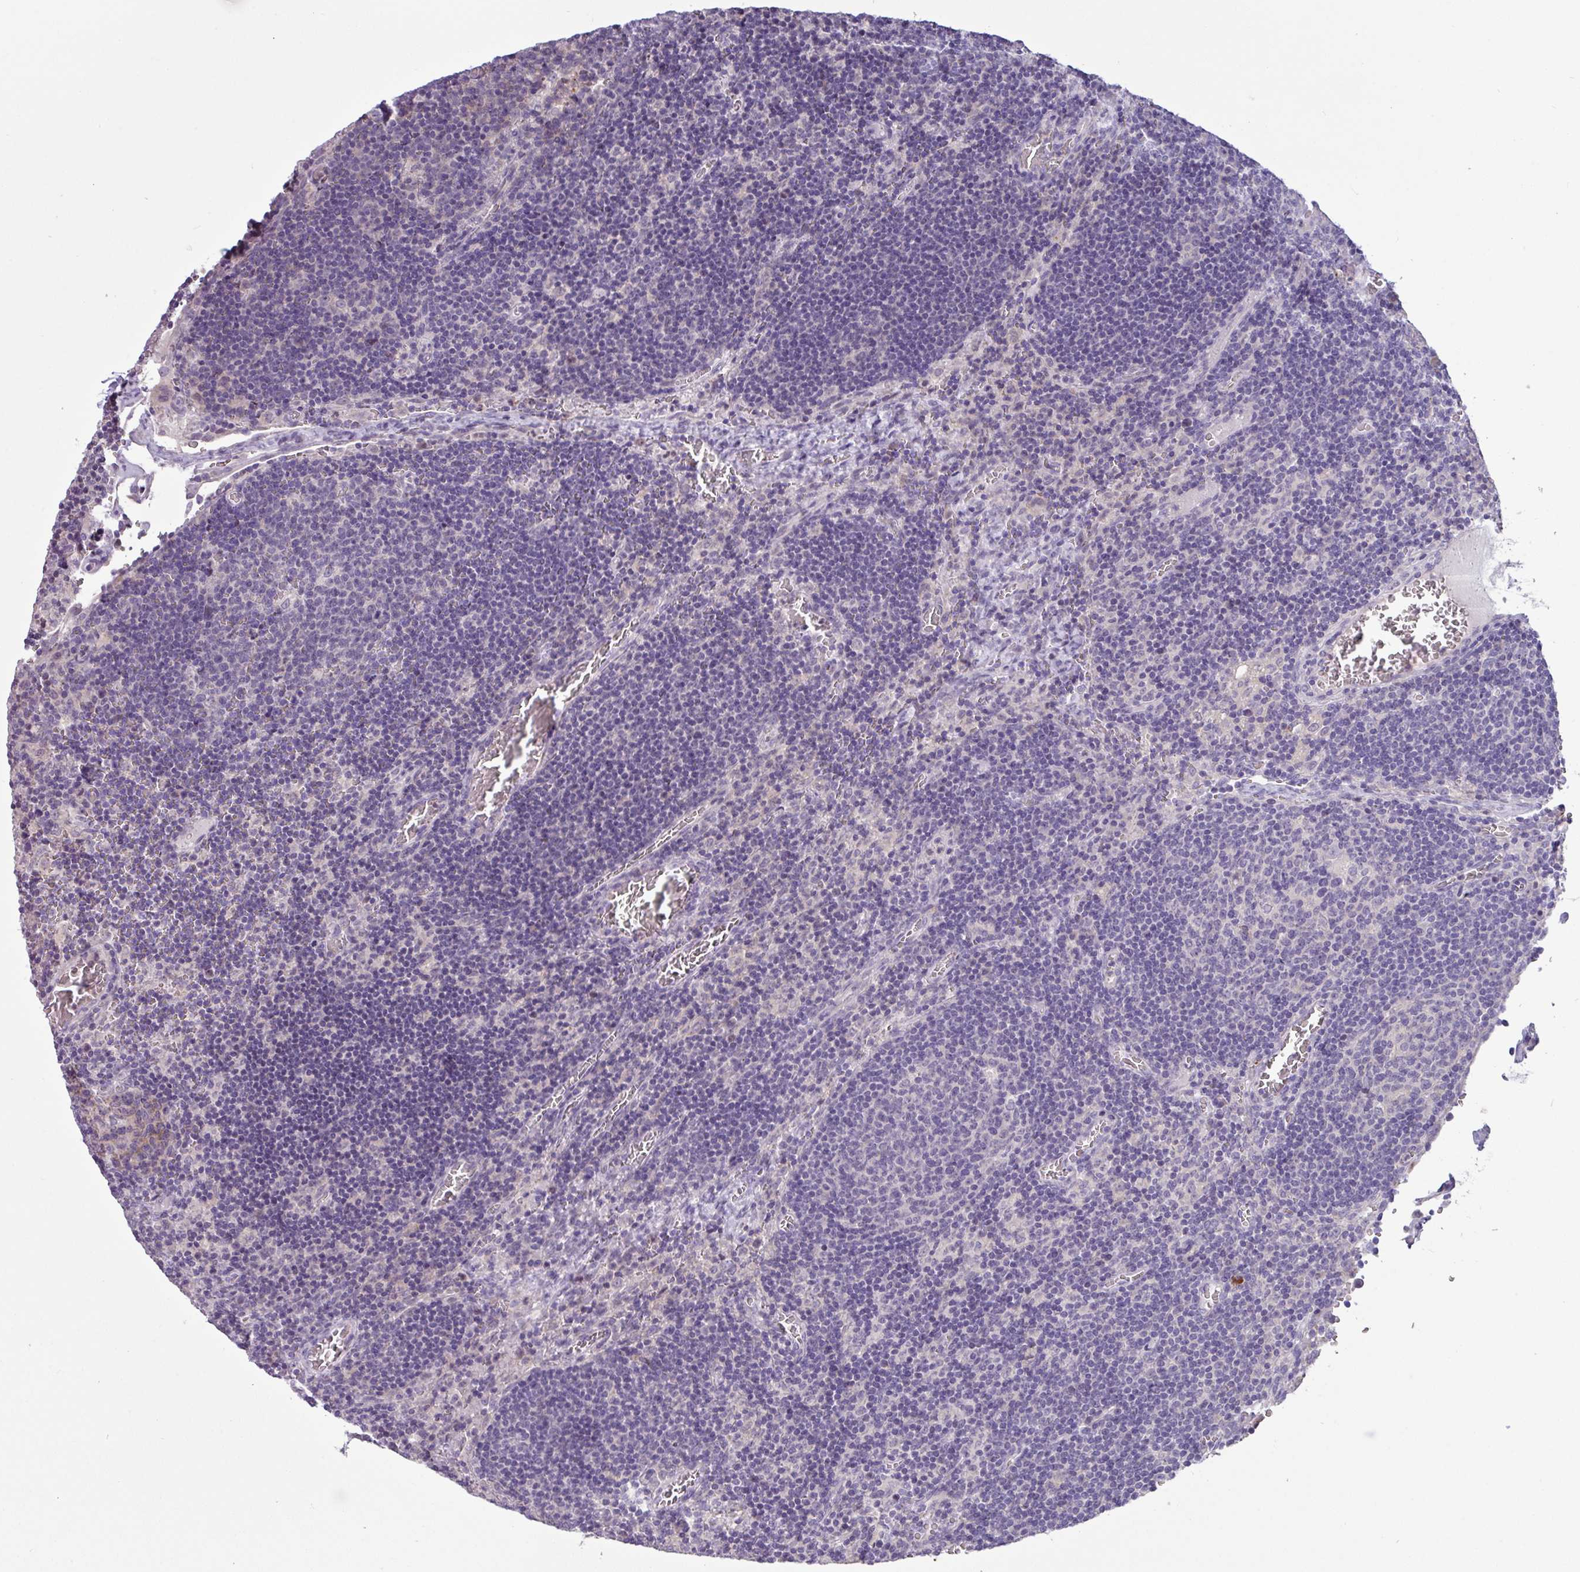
{"staining": {"intensity": "negative", "quantity": "none", "location": "none"}, "tissue": "lymph node", "cell_type": "Germinal center cells", "image_type": "normal", "snomed": [{"axis": "morphology", "description": "Normal tissue, NOS"}, {"axis": "topography", "description": "Lymph node"}], "caption": "DAB immunohistochemical staining of unremarkable lymph node demonstrates no significant positivity in germinal center cells. (DAB immunohistochemistry (IHC), high magnification).", "gene": "PNLDC1", "patient": {"sex": "male", "age": 50}}